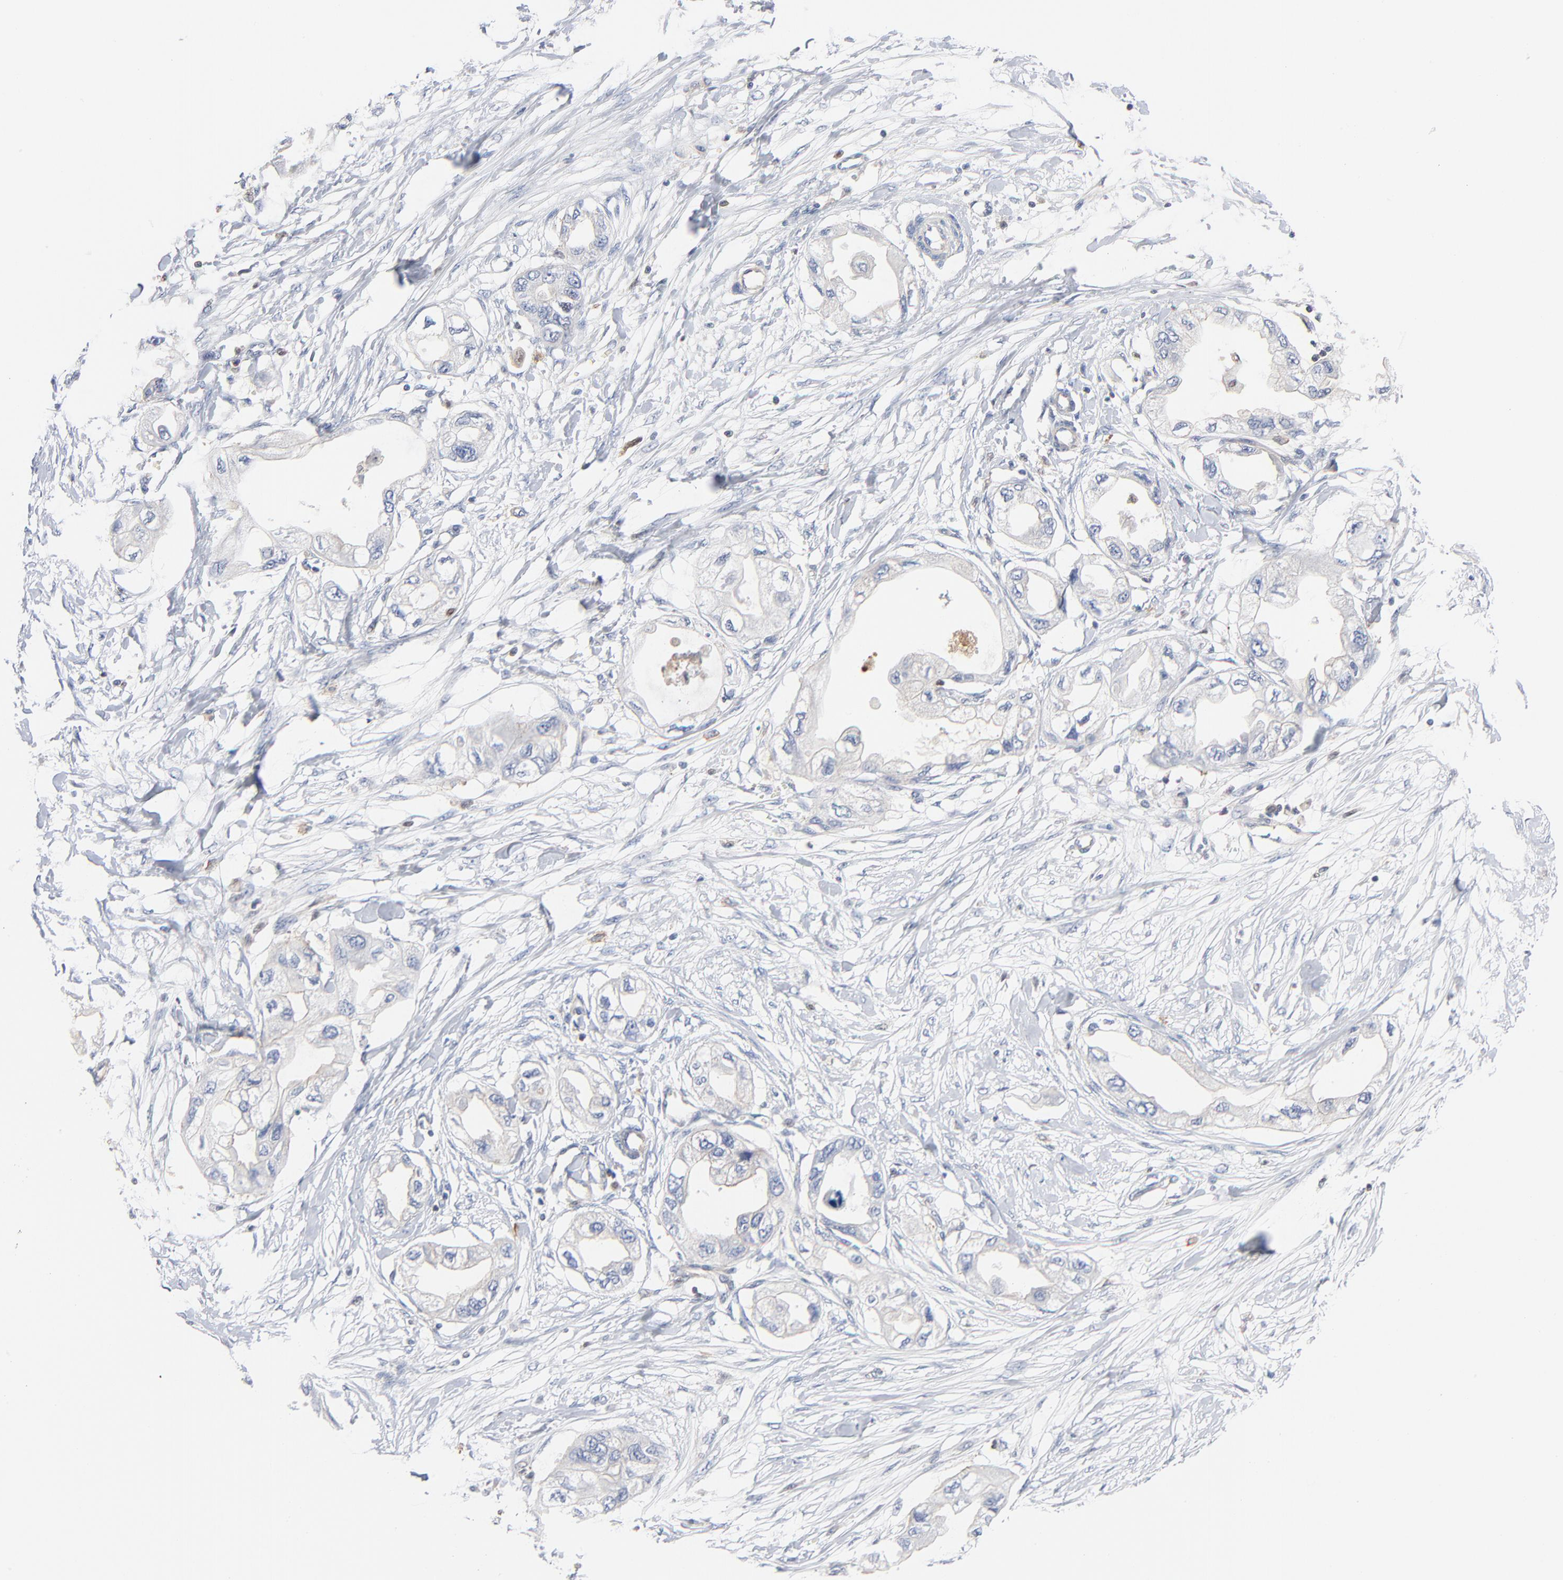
{"staining": {"intensity": "negative", "quantity": "none", "location": "none"}, "tissue": "endometrial cancer", "cell_type": "Tumor cells", "image_type": "cancer", "snomed": [{"axis": "morphology", "description": "Adenocarcinoma, NOS"}, {"axis": "topography", "description": "Endometrium"}], "caption": "Immunohistochemistry of human endometrial cancer shows no expression in tumor cells.", "gene": "ARHGEF6", "patient": {"sex": "female", "age": 67}}